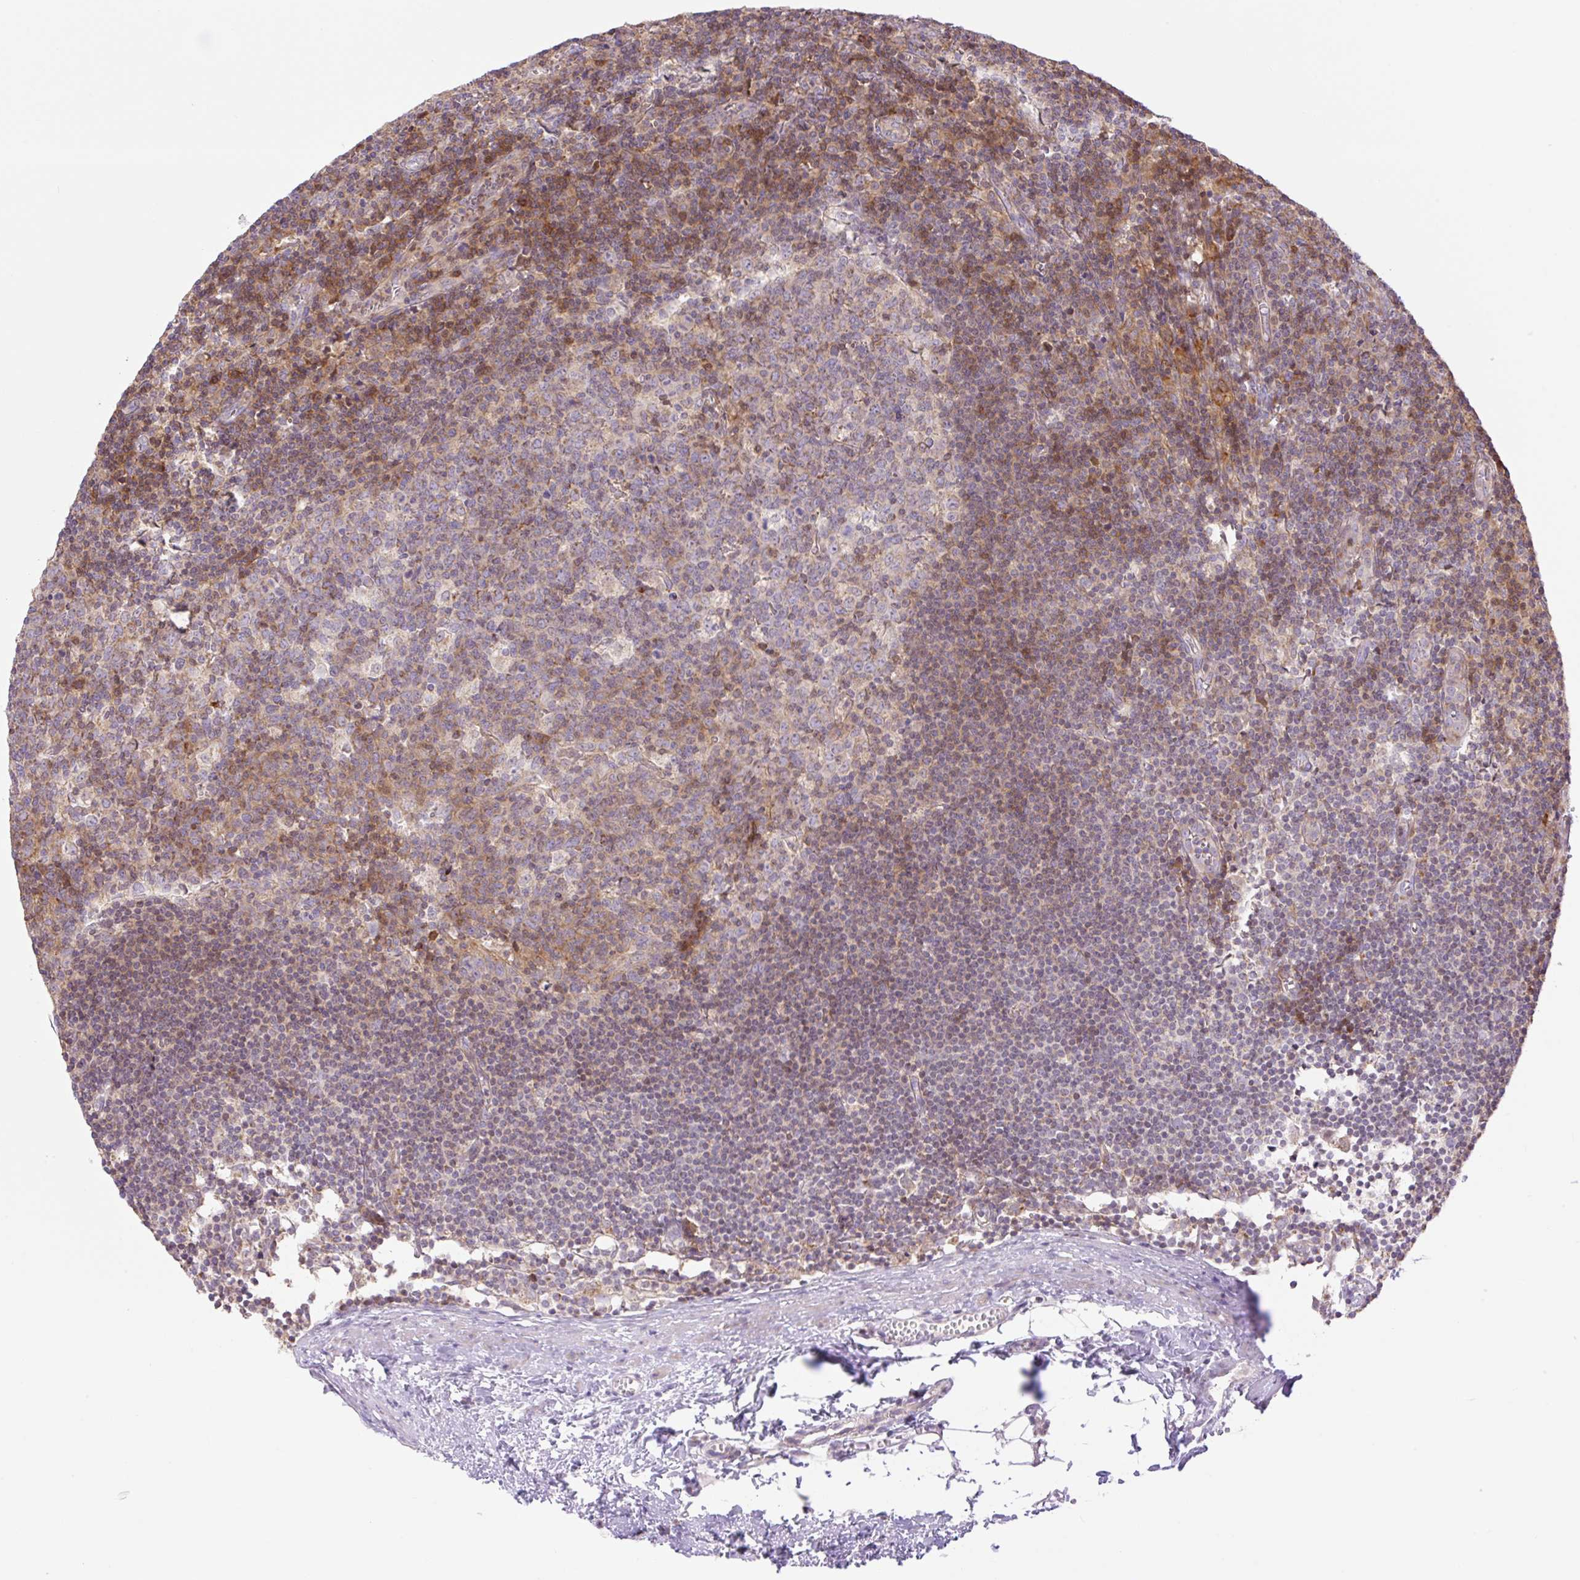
{"staining": {"intensity": "moderate", "quantity": "25%-75%", "location": "cytoplasmic/membranous"}, "tissue": "lymph node", "cell_type": "Germinal center cells", "image_type": "normal", "snomed": [{"axis": "morphology", "description": "Normal tissue, NOS"}, {"axis": "topography", "description": "Lymph node"}], "caption": "Germinal center cells exhibit medium levels of moderate cytoplasmic/membranous positivity in about 25%-75% of cells in benign lymph node.", "gene": "VPS25", "patient": {"sex": "female", "age": 45}}